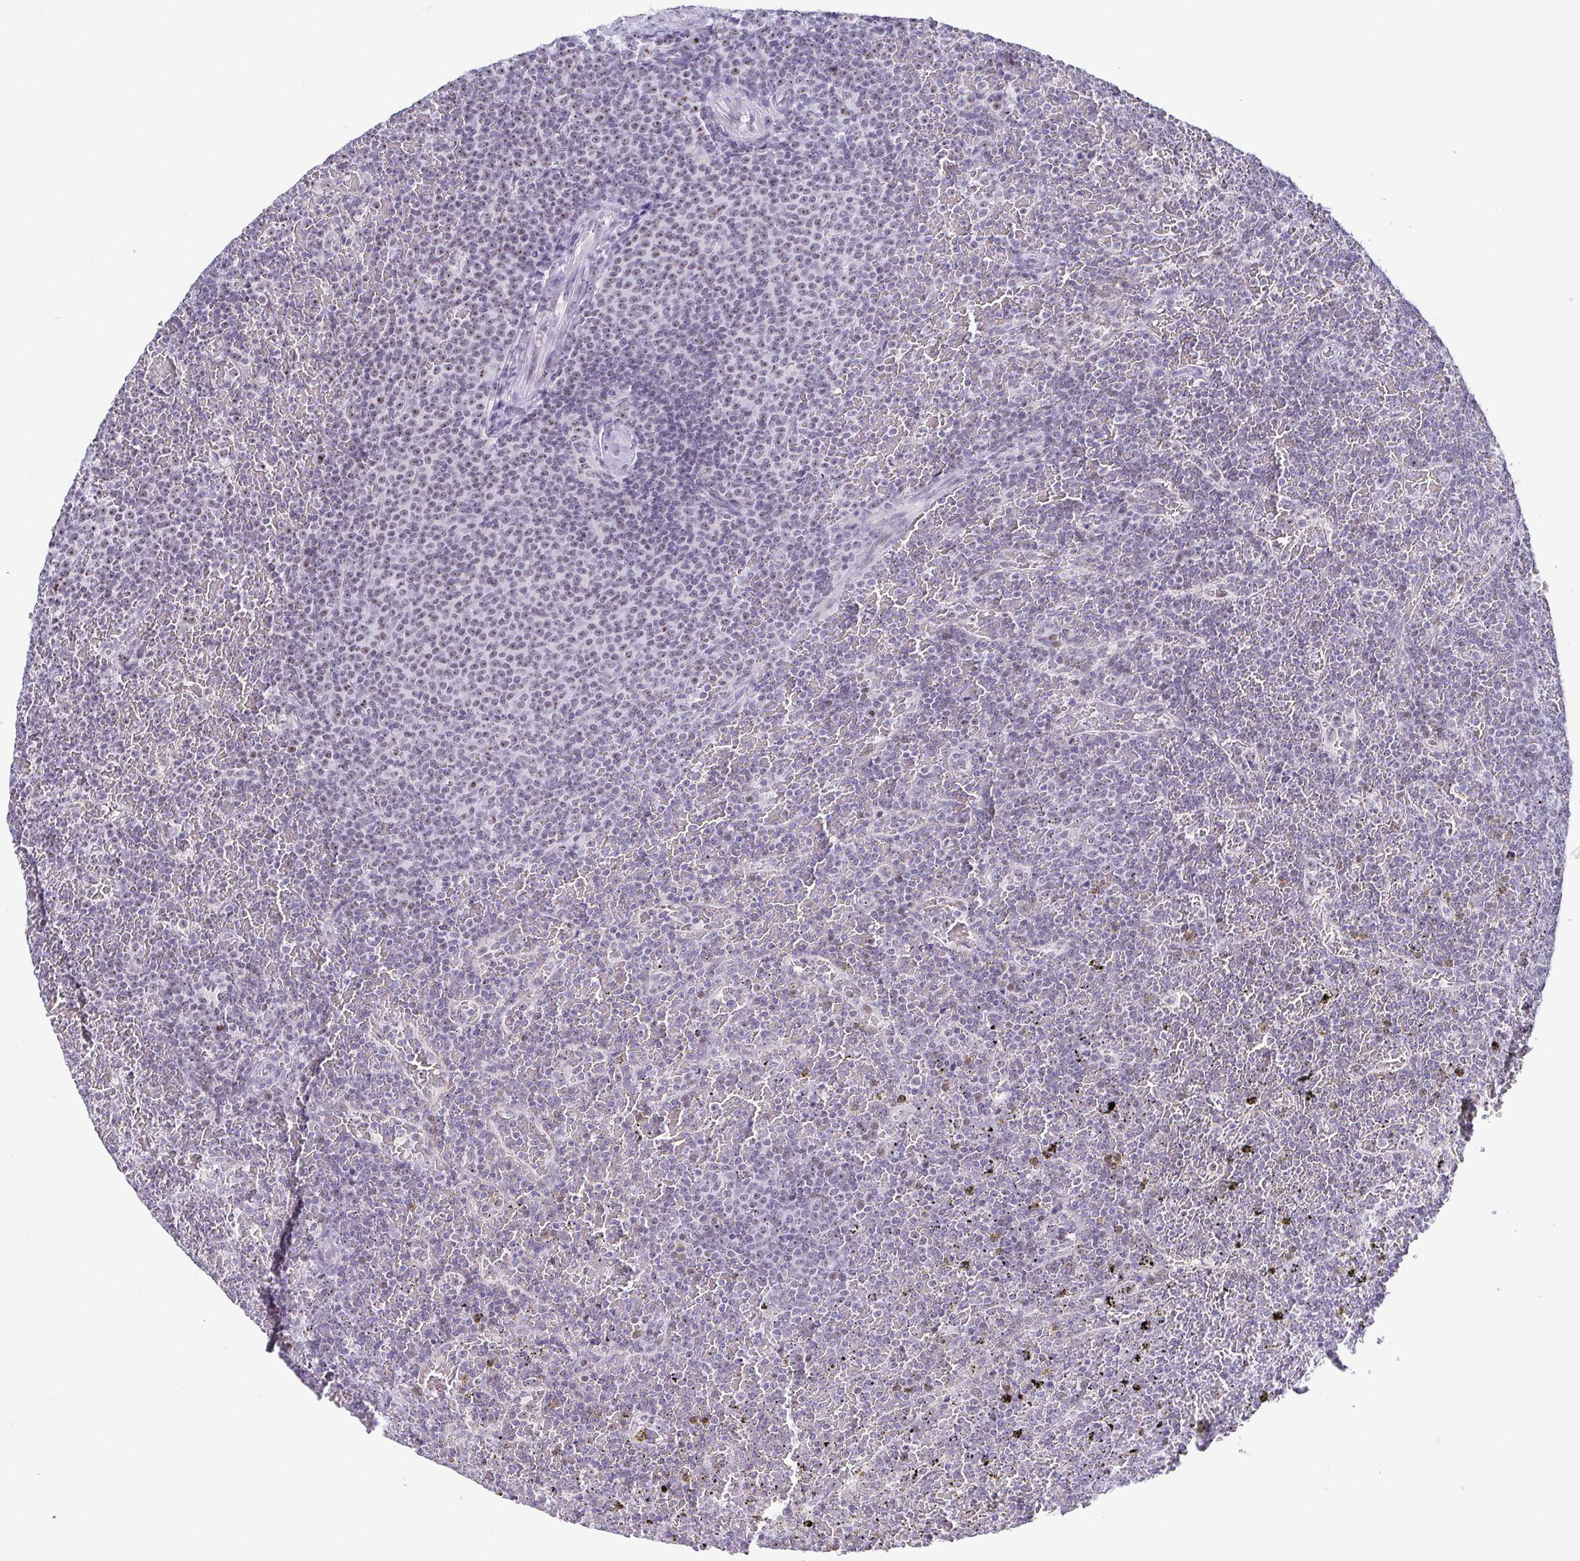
{"staining": {"intensity": "weak", "quantity": "<25%", "location": "nuclear"}, "tissue": "lymphoma", "cell_type": "Tumor cells", "image_type": "cancer", "snomed": [{"axis": "morphology", "description": "Malignant lymphoma, non-Hodgkin's type, Low grade"}, {"axis": "topography", "description": "Spleen"}], "caption": "High magnification brightfield microscopy of low-grade malignant lymphoma, non-Hodgkin's type stained with DAB (3,3'-diaminobenzidine) (brown) and counterstained with hematoxylin (blue): tumor cells show no significant staining.", "gene": "BZW1", "patient": {"sex": "female", "age": 77}}